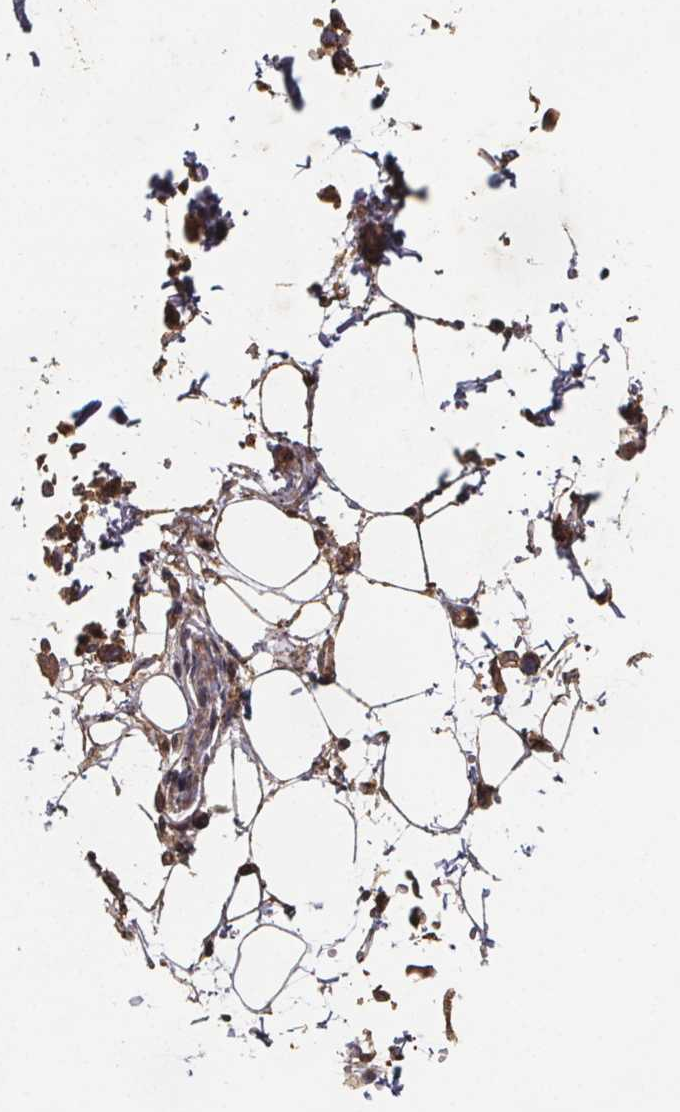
{"staining": {"intensity": "moderate", "quantity": "25%-75%", "location": "cytoplasmic/membranous"}, "tissue": "adipose tissue", "cell_type": "Adipocytes", "image_type": "normal", "snomed": [{"axis": "morphology", "description": "Normal tissue, NOS"}, {"axis": "topography", "description": "Smooth muscle"}, {"axis": "topography", "description": "Peripheral nerve tissue"}], "caption": "Protein analysis of normal adipose tissue exhibits moderate cytoplasmic/membranous staining in about 25%-75% of adipocytes.", "gene": "ZNF879", "patient": {"sex": "male", "age": 58}}